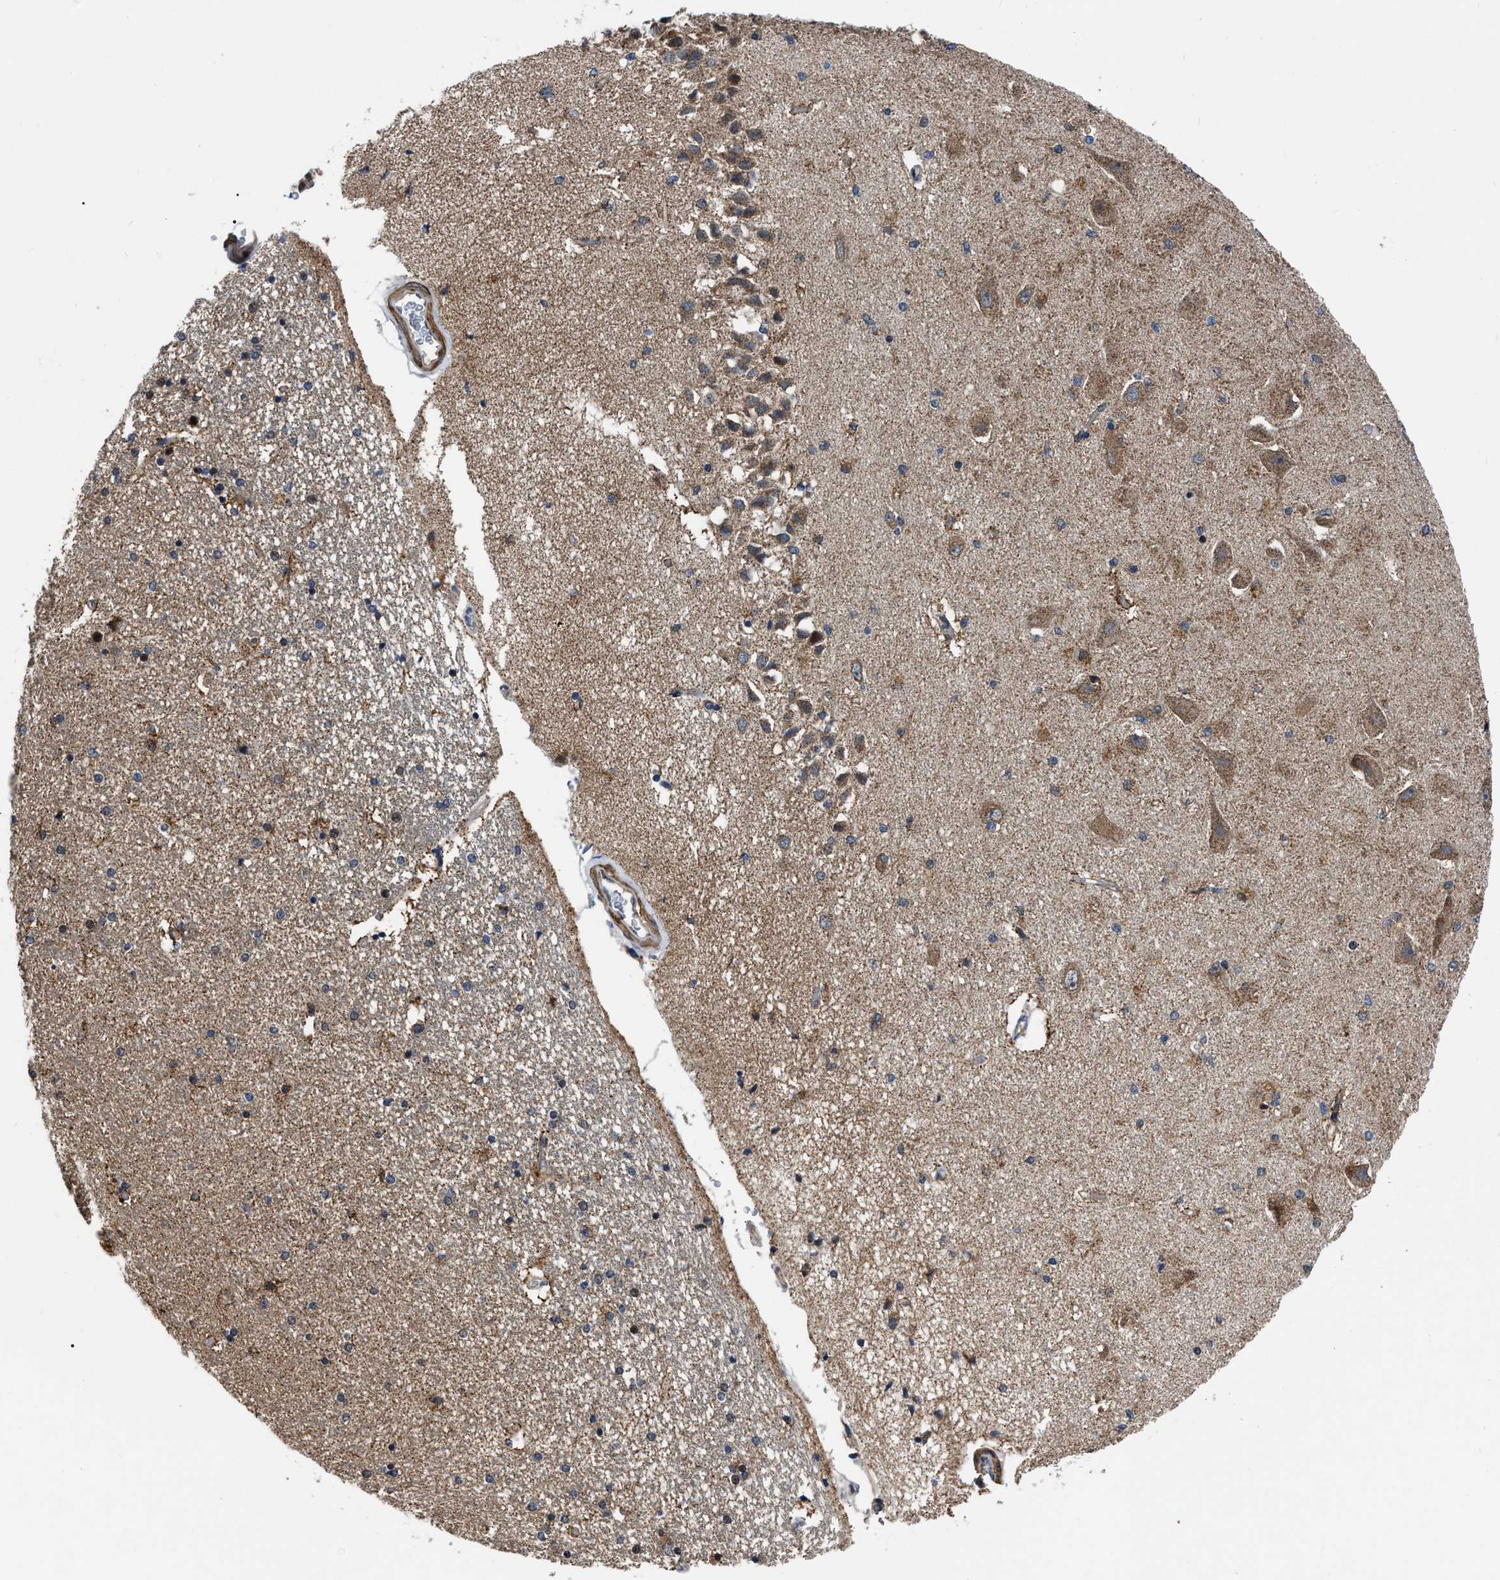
{"staining": {"intensity": "moderate", "quantity": "25%-75%", "location": "cytoplasmic/membranous"}, "tissue": "hippocampus", "cell_type": "Glial cells", "image_type": "normal", "snomed": [{"axis": "morphology", "description": "Normal tissue, NOS"}, {"axis": "topography", "description": "Hippocampus"}], "caption": "Immunohistochemical staining of benign hippocampus demonstrates medium levels of moderate cytoplasmic/membranous expression in approximately 25%-75% of glial cells. (Brightfield microscopy of DAB IHC at high magnification).", "gene": "PPWD1", "patient": {"sex": "female", "age": 54}}